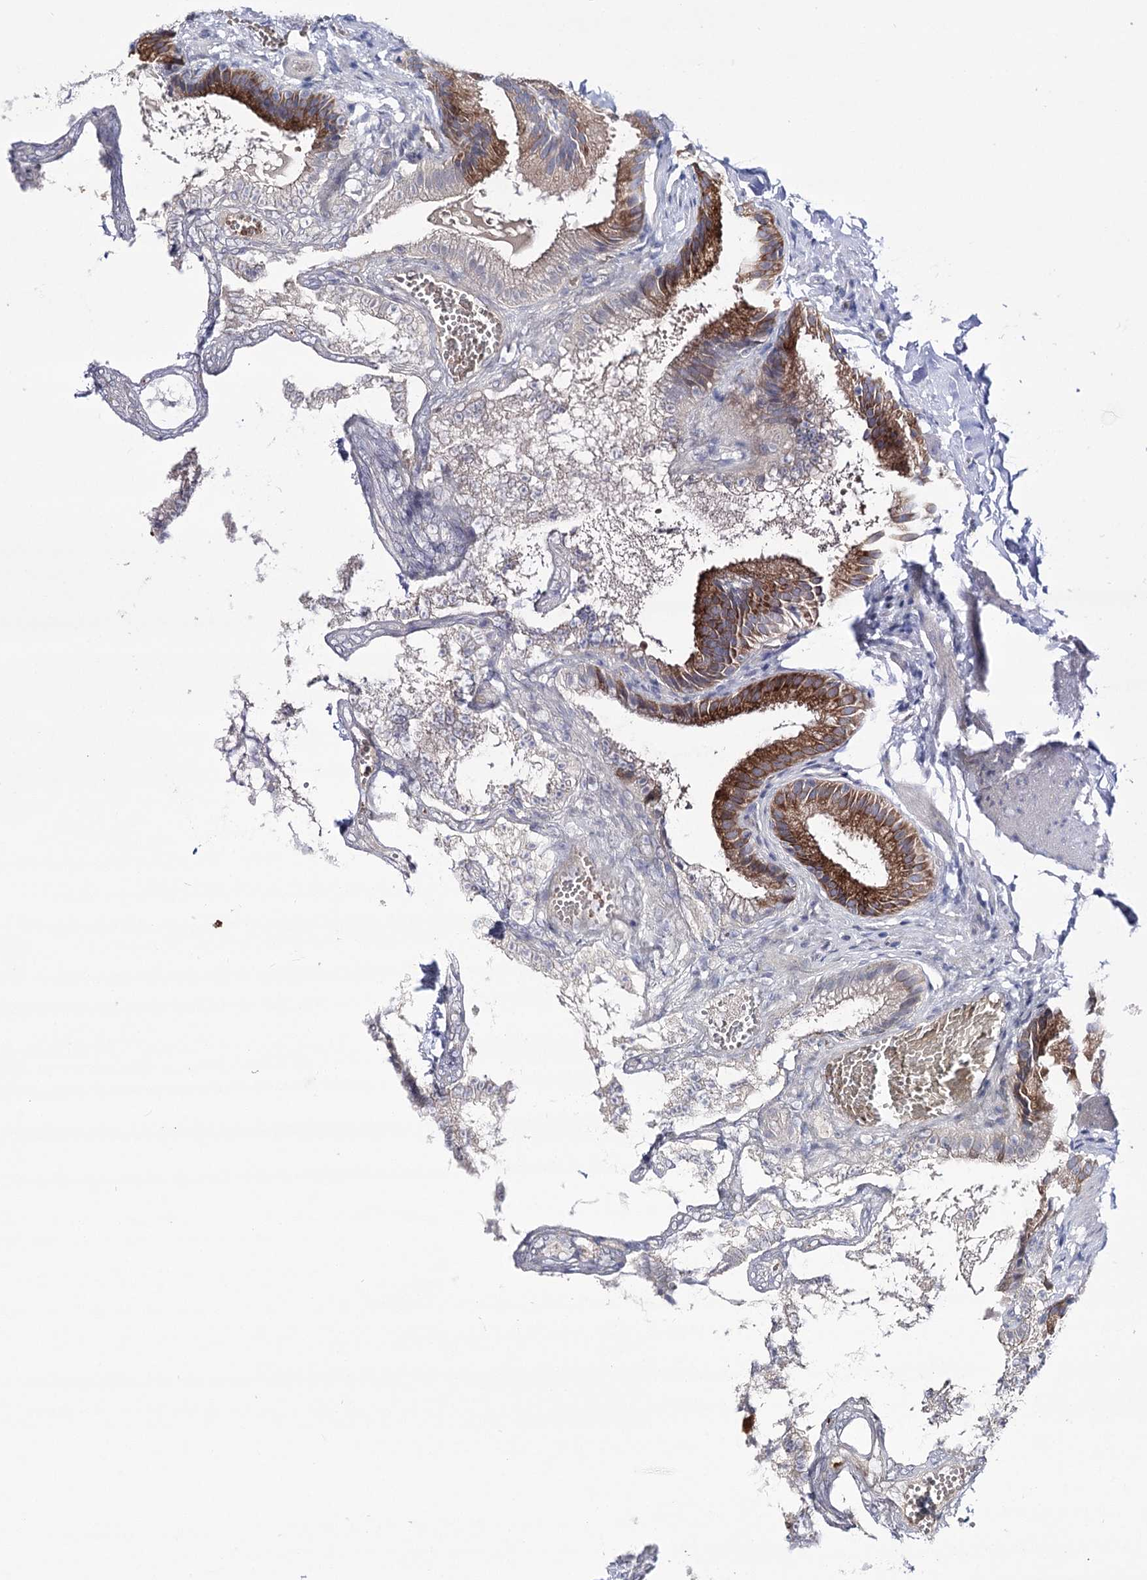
{"staining": {"intensity": "strong", "quantity": "25%-75%", "location": "cytoplasmic/membranous"}, "tissue": "gallbladder", "cell_type": "Glandular cells", "image_type": "normal", "snomed": [{"axis": "morphology", "description": "Normal tissue, NOS"}, {"axis": "topography", "description": "Gallbladder"}], "caption": "Immunohistochemistry (IHC) histopathology image of unremarkable gallbladder: gallbladder stained using immunohistochemistry demonstrates high levels of strong protein expression localized specifically in the cytoplasmic/membranous of glandular cells, appearing as a cytoplasmic/membranous brown color.", "gene": "NRAP", "patient": {"sex": "male", "age": 38}}